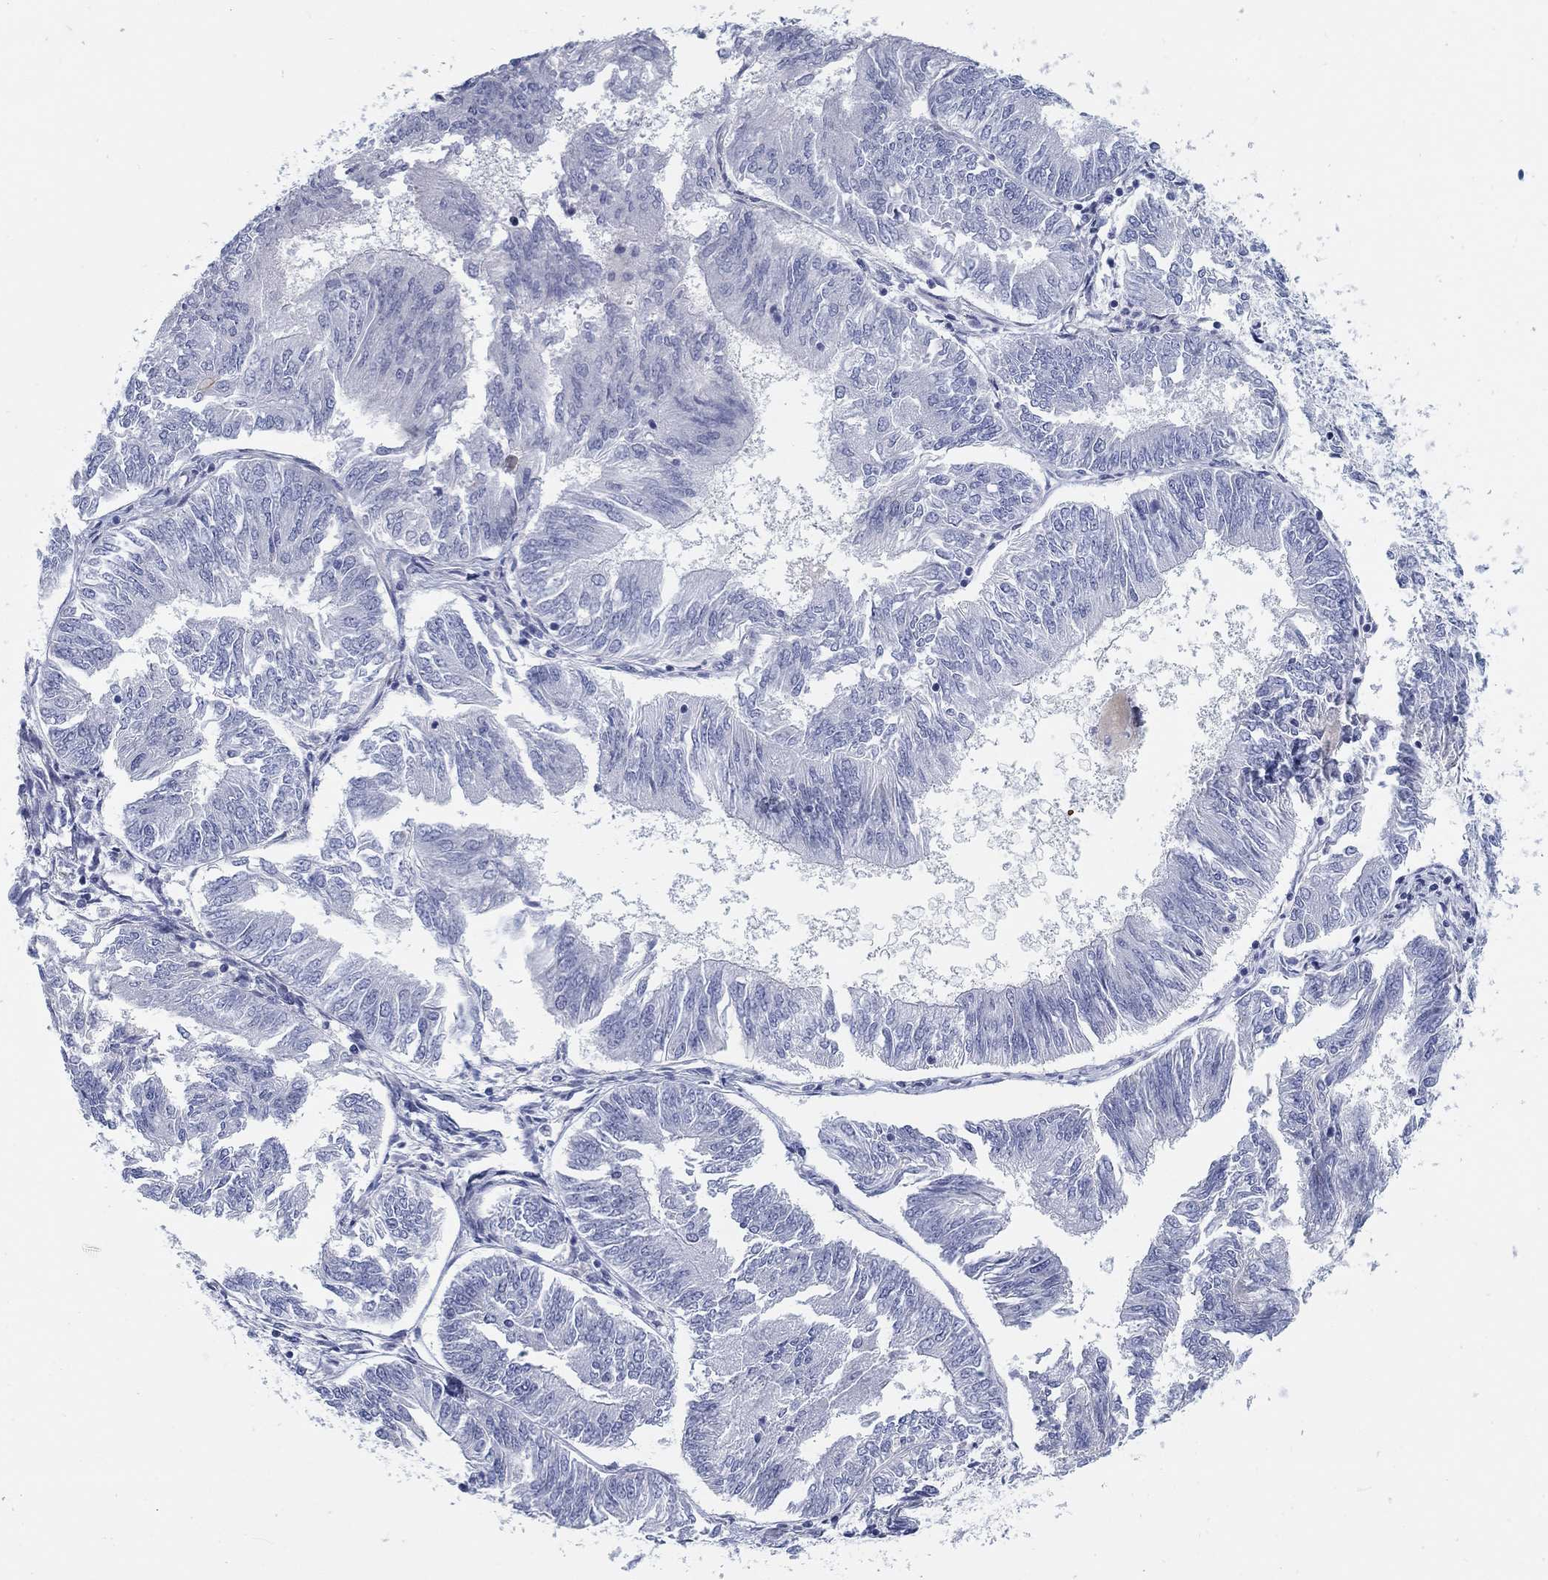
{"staining": {"intensity": "negative", "quantity": "none", "location": "none"}, "tissue": "endometrial cancer", "cell_type": "Tumor cells", "image_type": "cancer", "snomed": [{"axis": "morphology", "description": "Adenocarcinoma, NOS"}, {"axis": "topography", "description": "Endometrium"}], "caption": "Human endometrial adenocarcinoma stained for a protein using immunohistochemistry exhibits no positivity in tumor cells.", "gene": "HEATR4", "patient": {"sex": "female", "age": 58}}